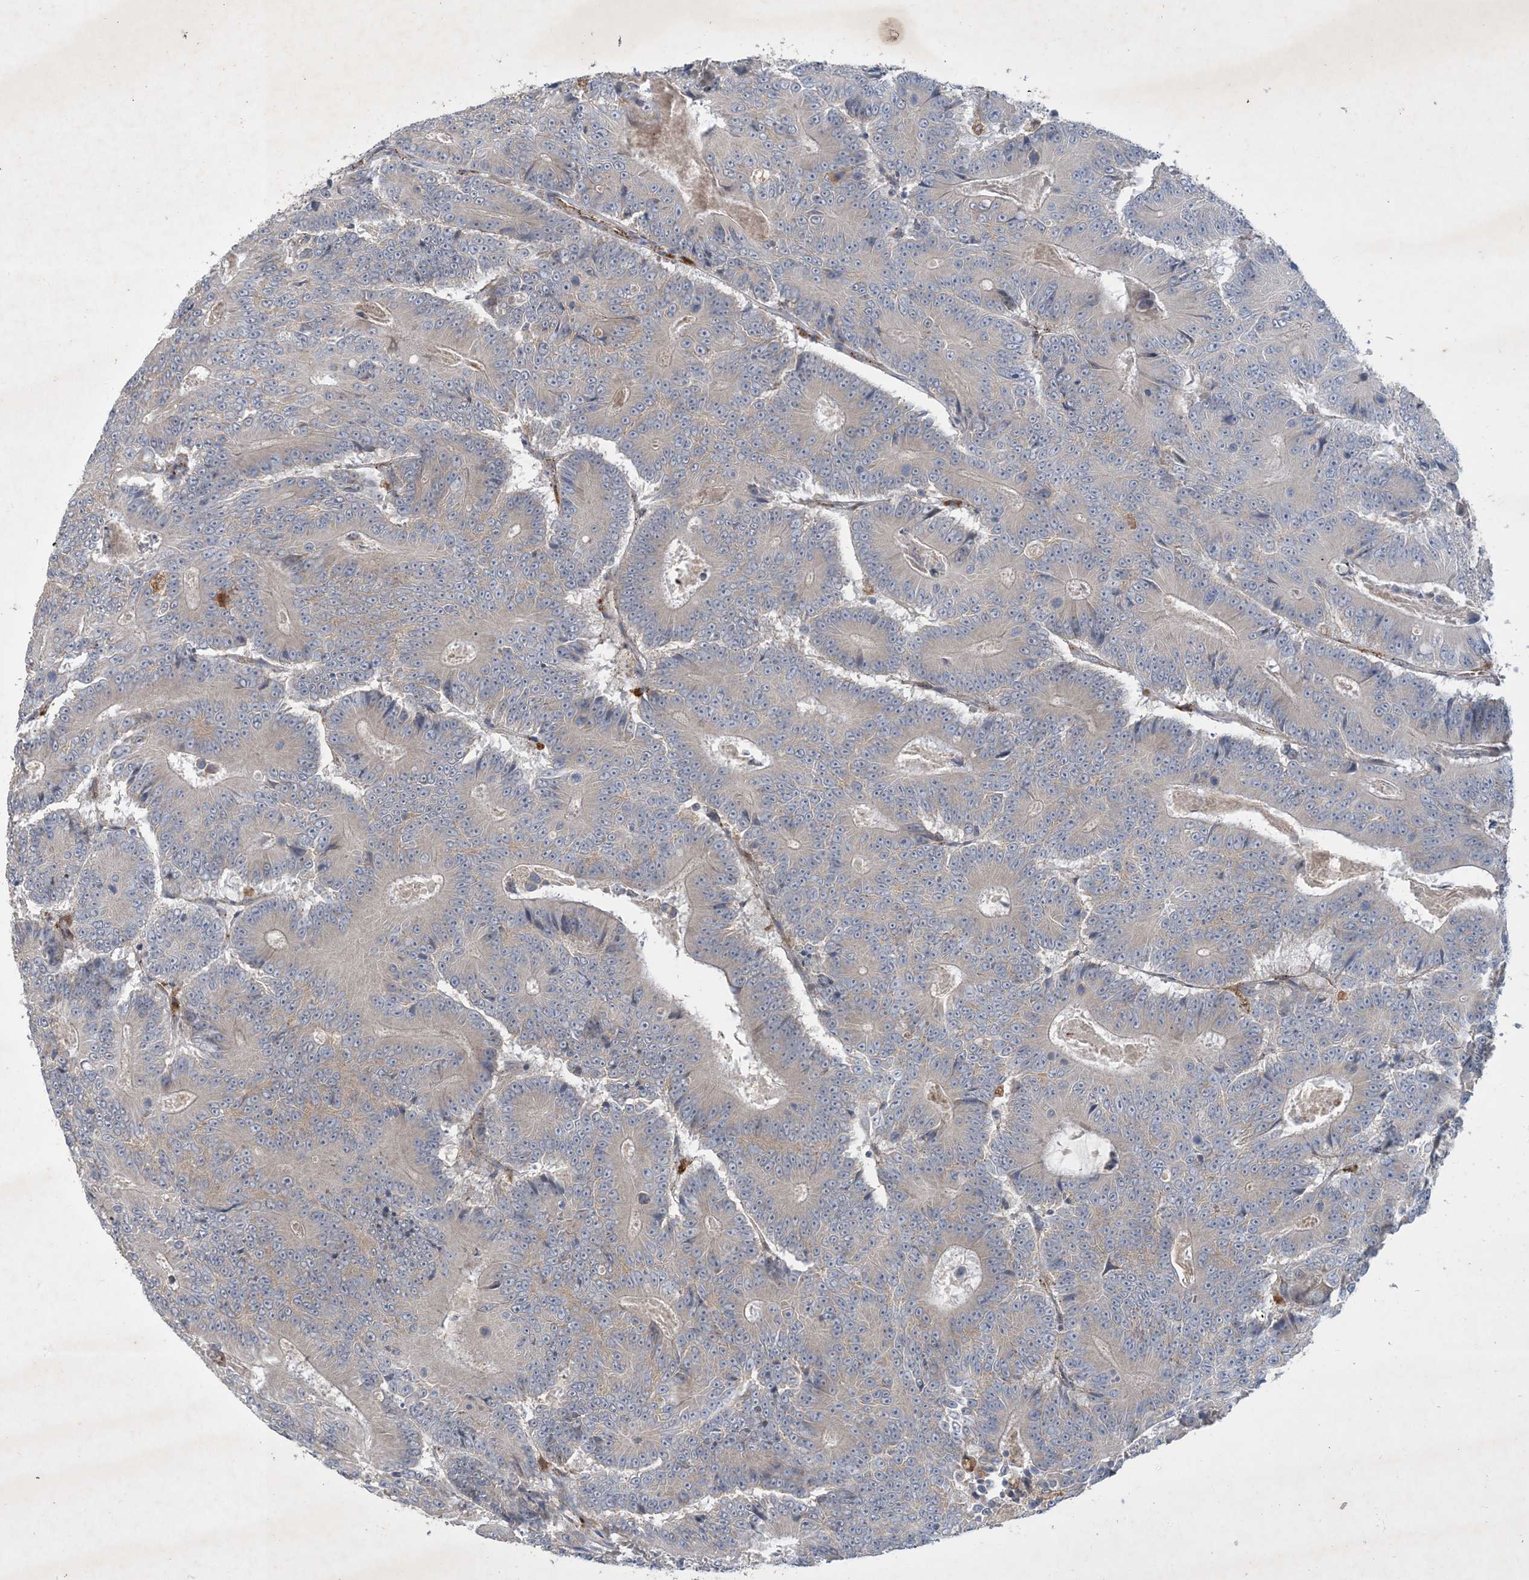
{"staining": {"intensity": "negative", "quantity": "none", "location": "none"}, "tissue": "colorectal cancer", "cell_type": "Tumor cells", "image_type": "cancer", "snomed": [{"axis": "morphology", "description": "Adenocarcinoma, NOS"}, {"axis": "topography", "description": "Colon"}], "caption": "Immunohistochemistry (IHC) photomicrograph of neoplastic tissue: colorectal adenocarcinoma stained with DAB (3,3'-diaminobenzidine) reveals no significant protein positivity in tumor cells. (DAB IHC, high magnification).", "gene": "MRPS18A", "patient": {"sex": "male", "age": 83}}